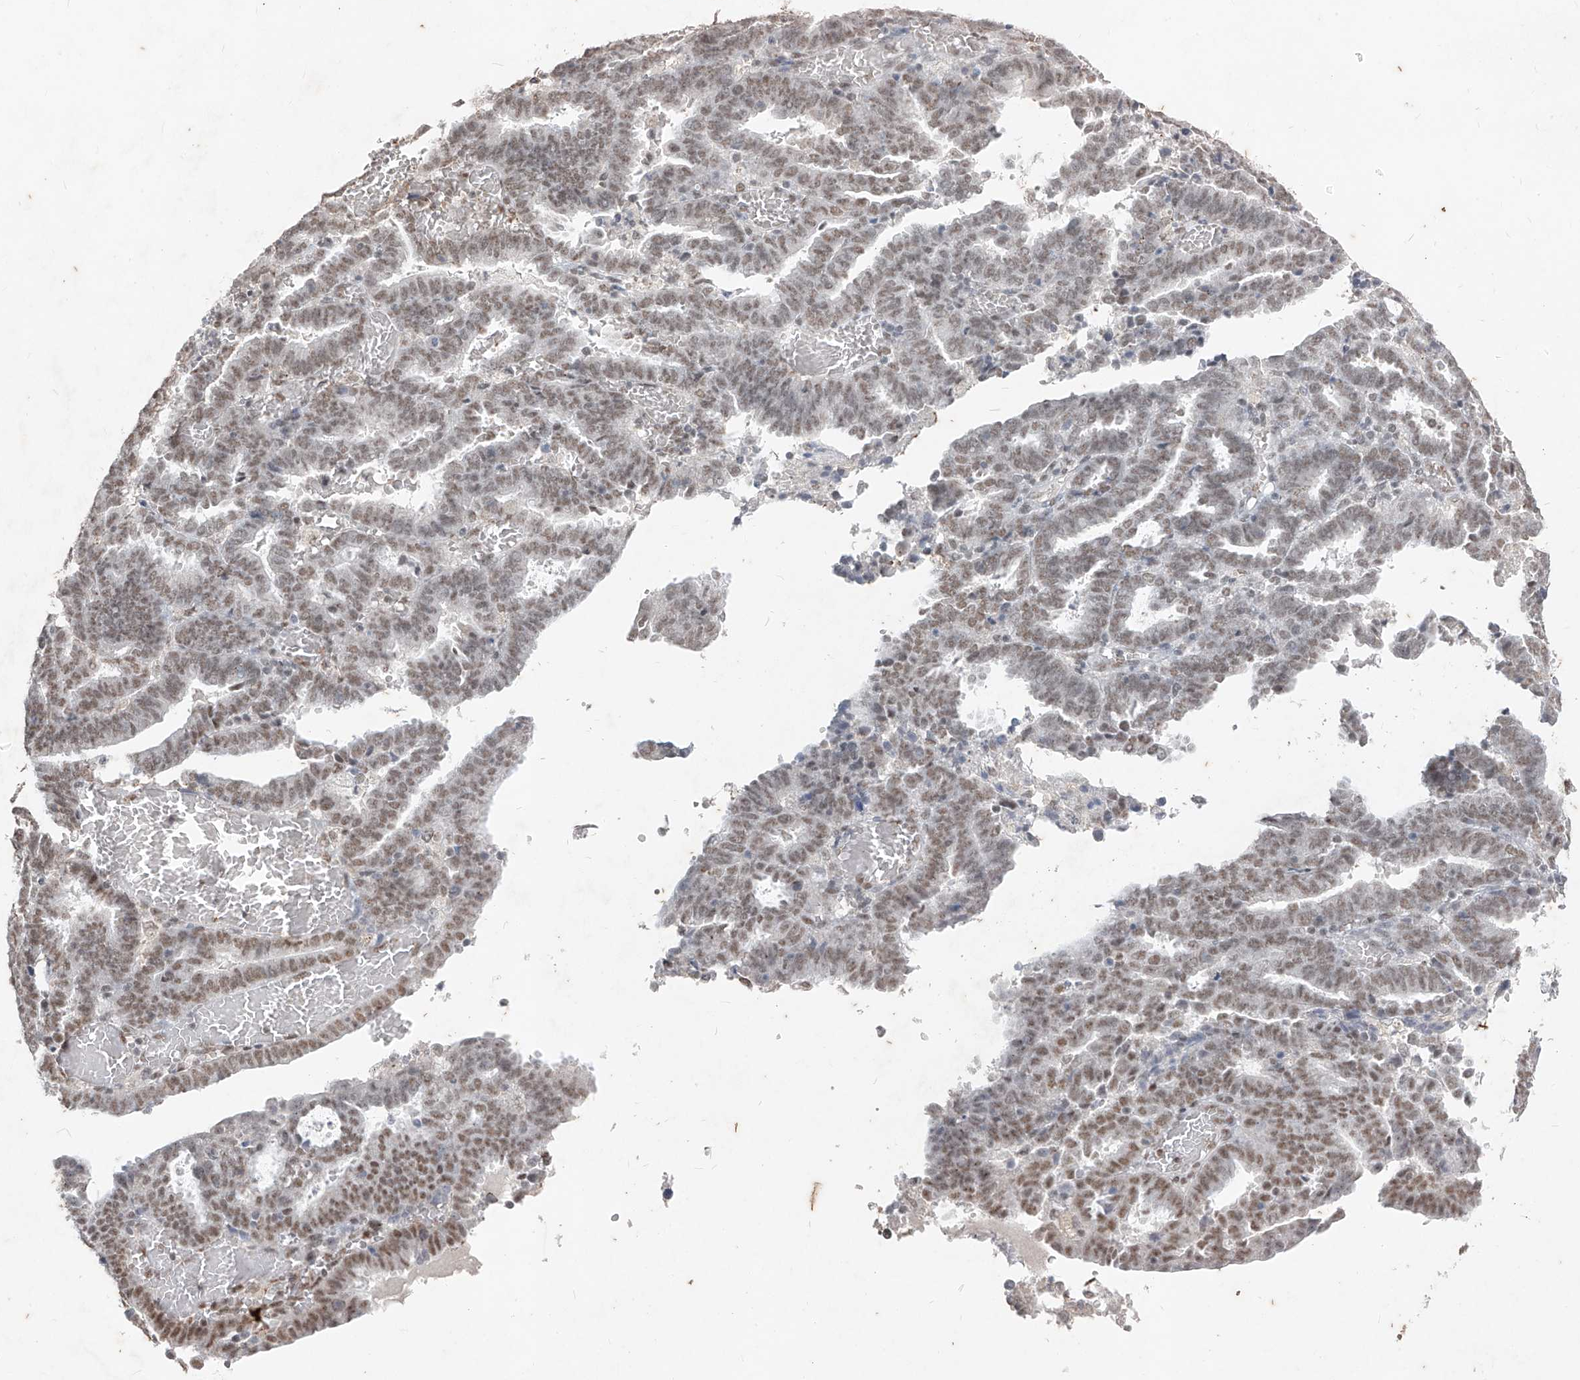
{"staining": {"intensity": "moderate", "quantity": ">75%", "location": "nuclear"}, "tissue": "endometrial cancer", "cell_type": "Tumor cells", "image_type": "cancer", "snomed": [{"axis": "morphology", "description": "Adenocarcinoma, NOS"}, {"axis": "topography", "description": "Uterus"}], "caption": "About >75% of tumor cells in human adenocarcinoma (endometrial) display moderate nuclear protein expression as visualized by brown immunohistochemical staining.", "gene": "TFEC", "patient": {"sex": "female", "age": 83}}